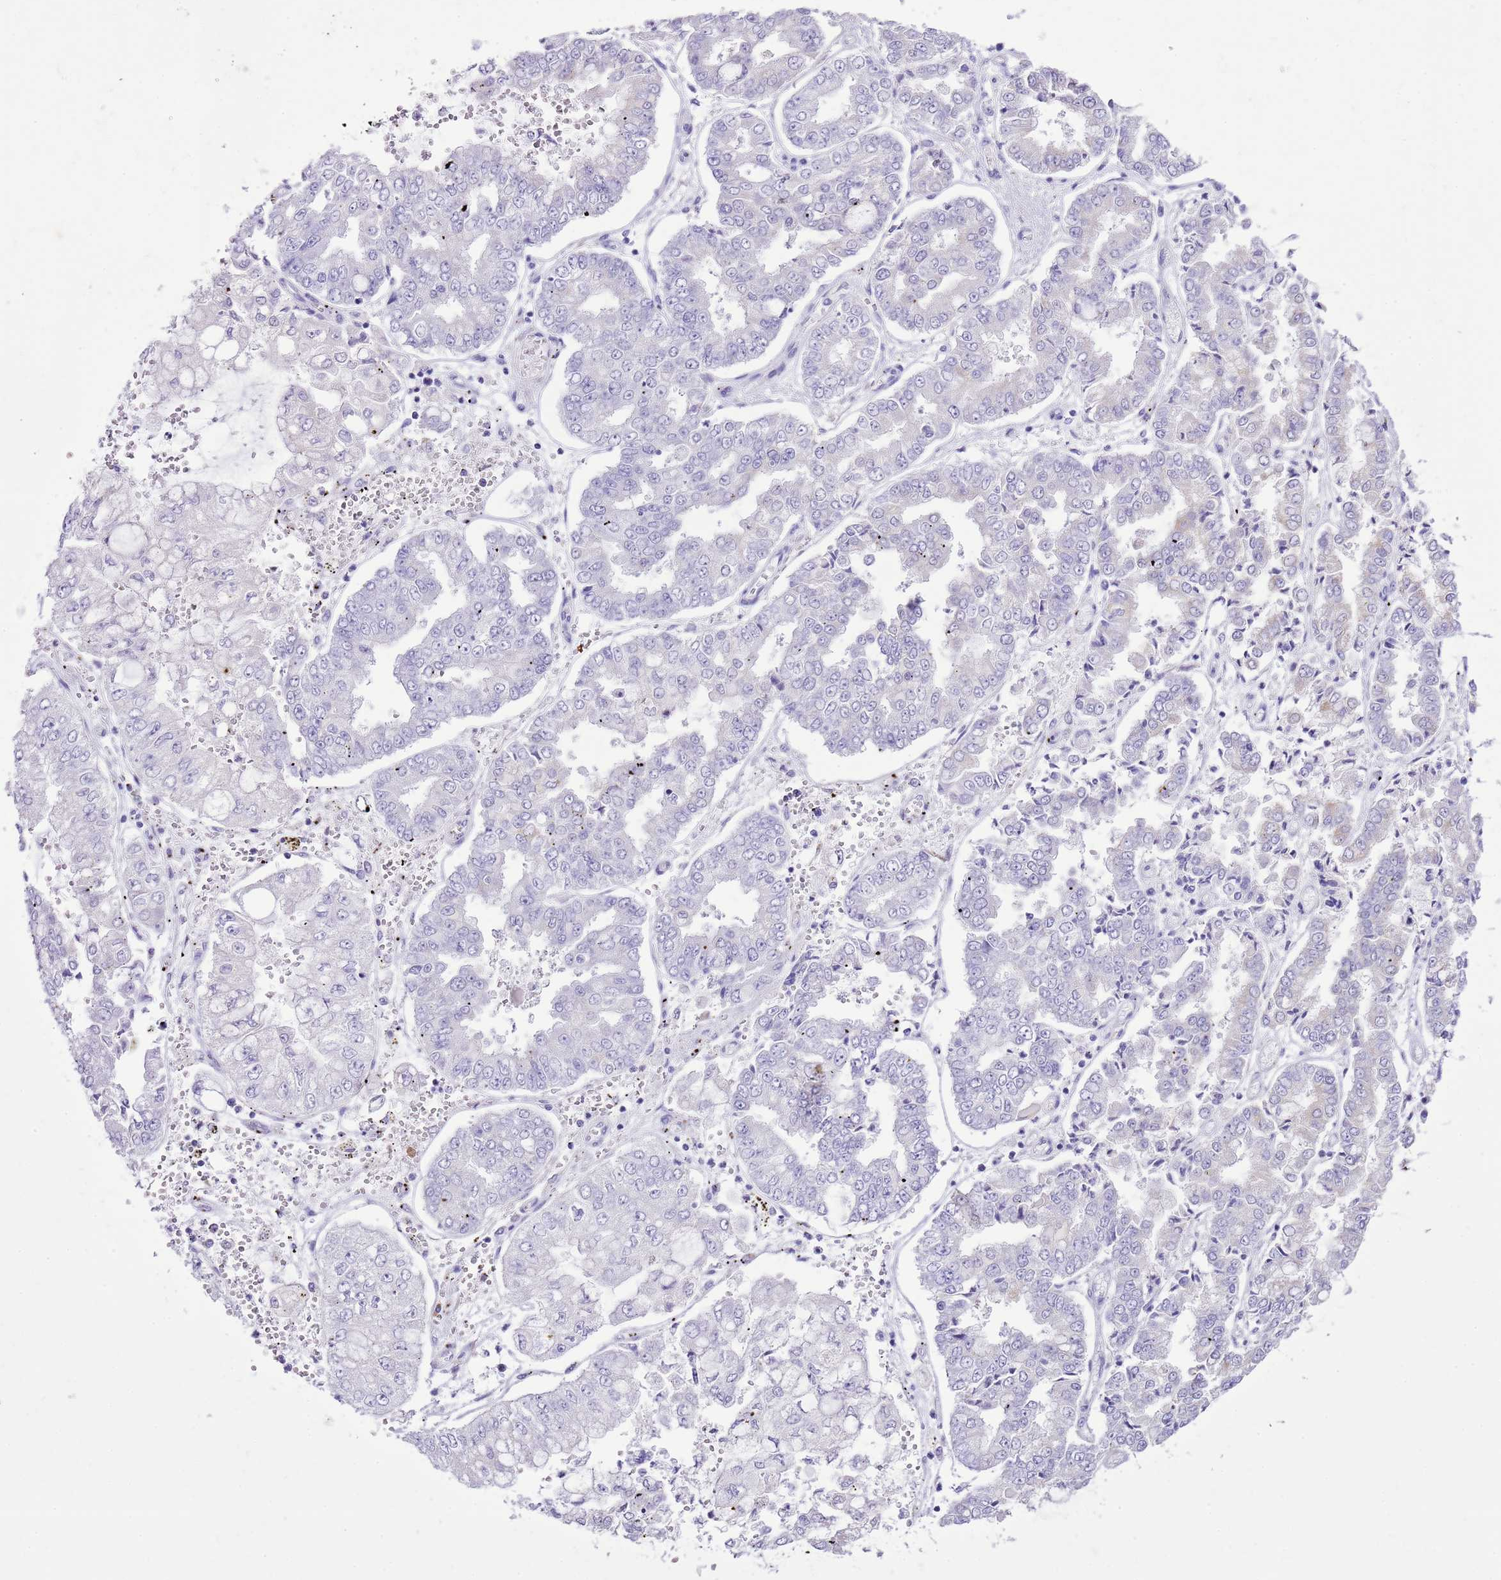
{"staining": {"intensity": "negative", "quantity": "none", "location": "none"}, "tissue": "stomach cancer", "cell_type": "Tumor cells", "image_type": "cancer", "snomed": [{"axis": "morphology", "description": "Adenocarcinoma, NOS"}, {"axis": "topography", "description": "Stomach"}], "caption": "High magnification brightfield microscopy of stomach cancer (adenocarcinoma) stained with DAB (3,3'-diaminobenzidine) (brown) and counterstained with hematoxylin (blue): tumor cells show no significant expression.", "gene": "AAR2", "patient": {"sex": "male", "age": 76}}